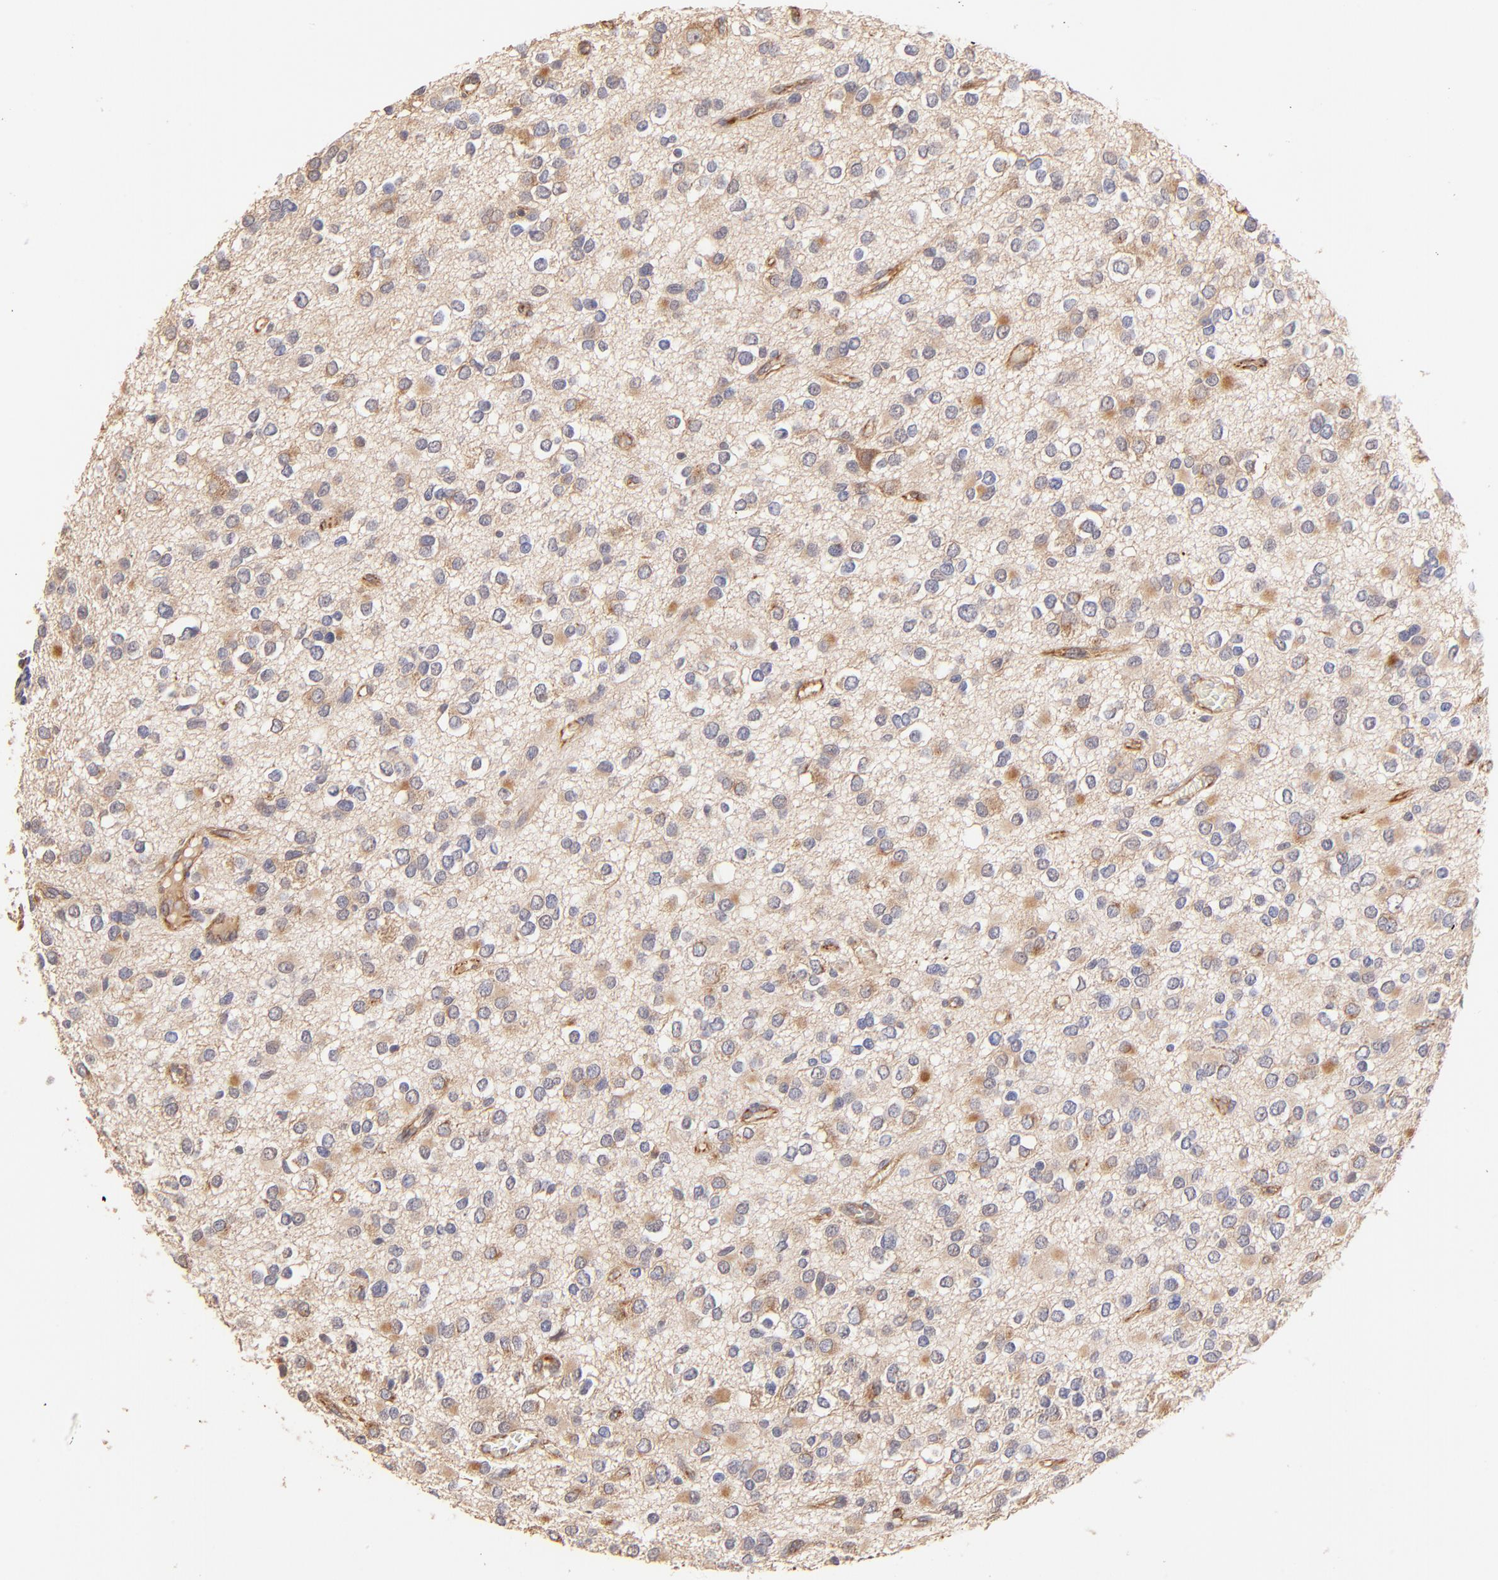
{"staining": {"intensity": "weak", "quantity": "25%-75%", "location": "cytoplasmic/membranous"}, "tissue": "glioma", "cell_type": "Tumor cells", "image_type": "cancer", "snomed": [{"axis": "morphology", "description": "Glioma, malignant, Low grade"}, {"axis": "topography", "description": "Brain"}], "caption": "Glioma stained with a protein marker displays weak staining in tumor cells.", "gene": "TNFAIP3", "patient": {"sex": "male", "age": 42}}